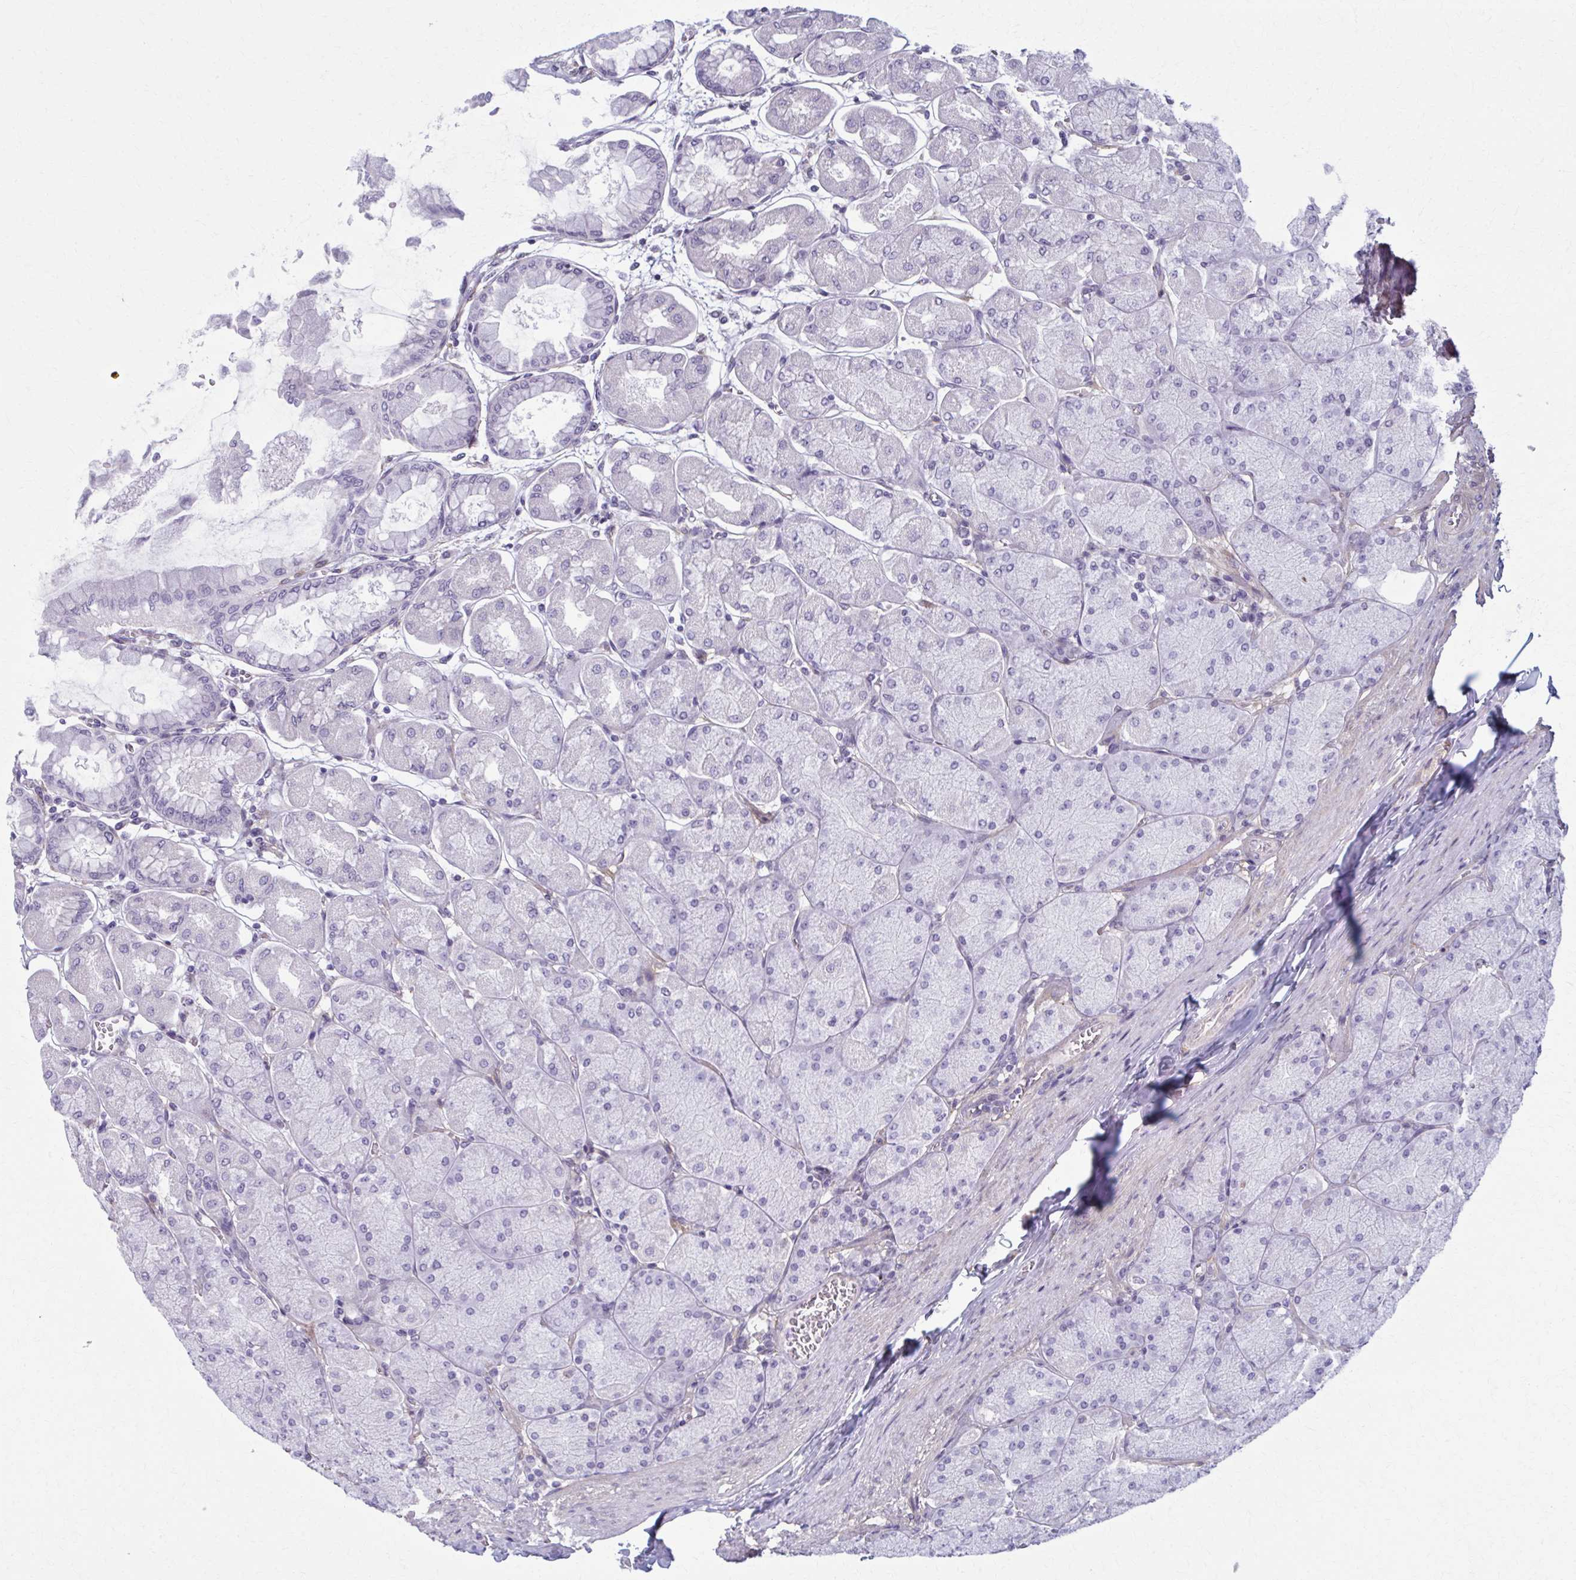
{"staining": {"intensity": "negative", "quantity": "none", "location": "none"}, "tissue": "stomach", "cell_type": "Glandular cells", "image_type": "normal", "snomed": [{"axis": "morphology", "description": "Normal tissue, NOS"}, {"axis": "topography", "description": "Stomach, upper"}], "caption": "High power microscopy image of an immunohistochemistry (IHC) micrograph of normal stomach, revealing no significant positivity in glandular cells. (Stains: DAB (3,3'-diaminobenzidine) immunohistochemistry (IHC) with hematoxylin counter stain, Microscopy: brightfield microscopy at high magnification).", "gene": "NUMBL", "patient": {"sex": "female", "age": 56}}